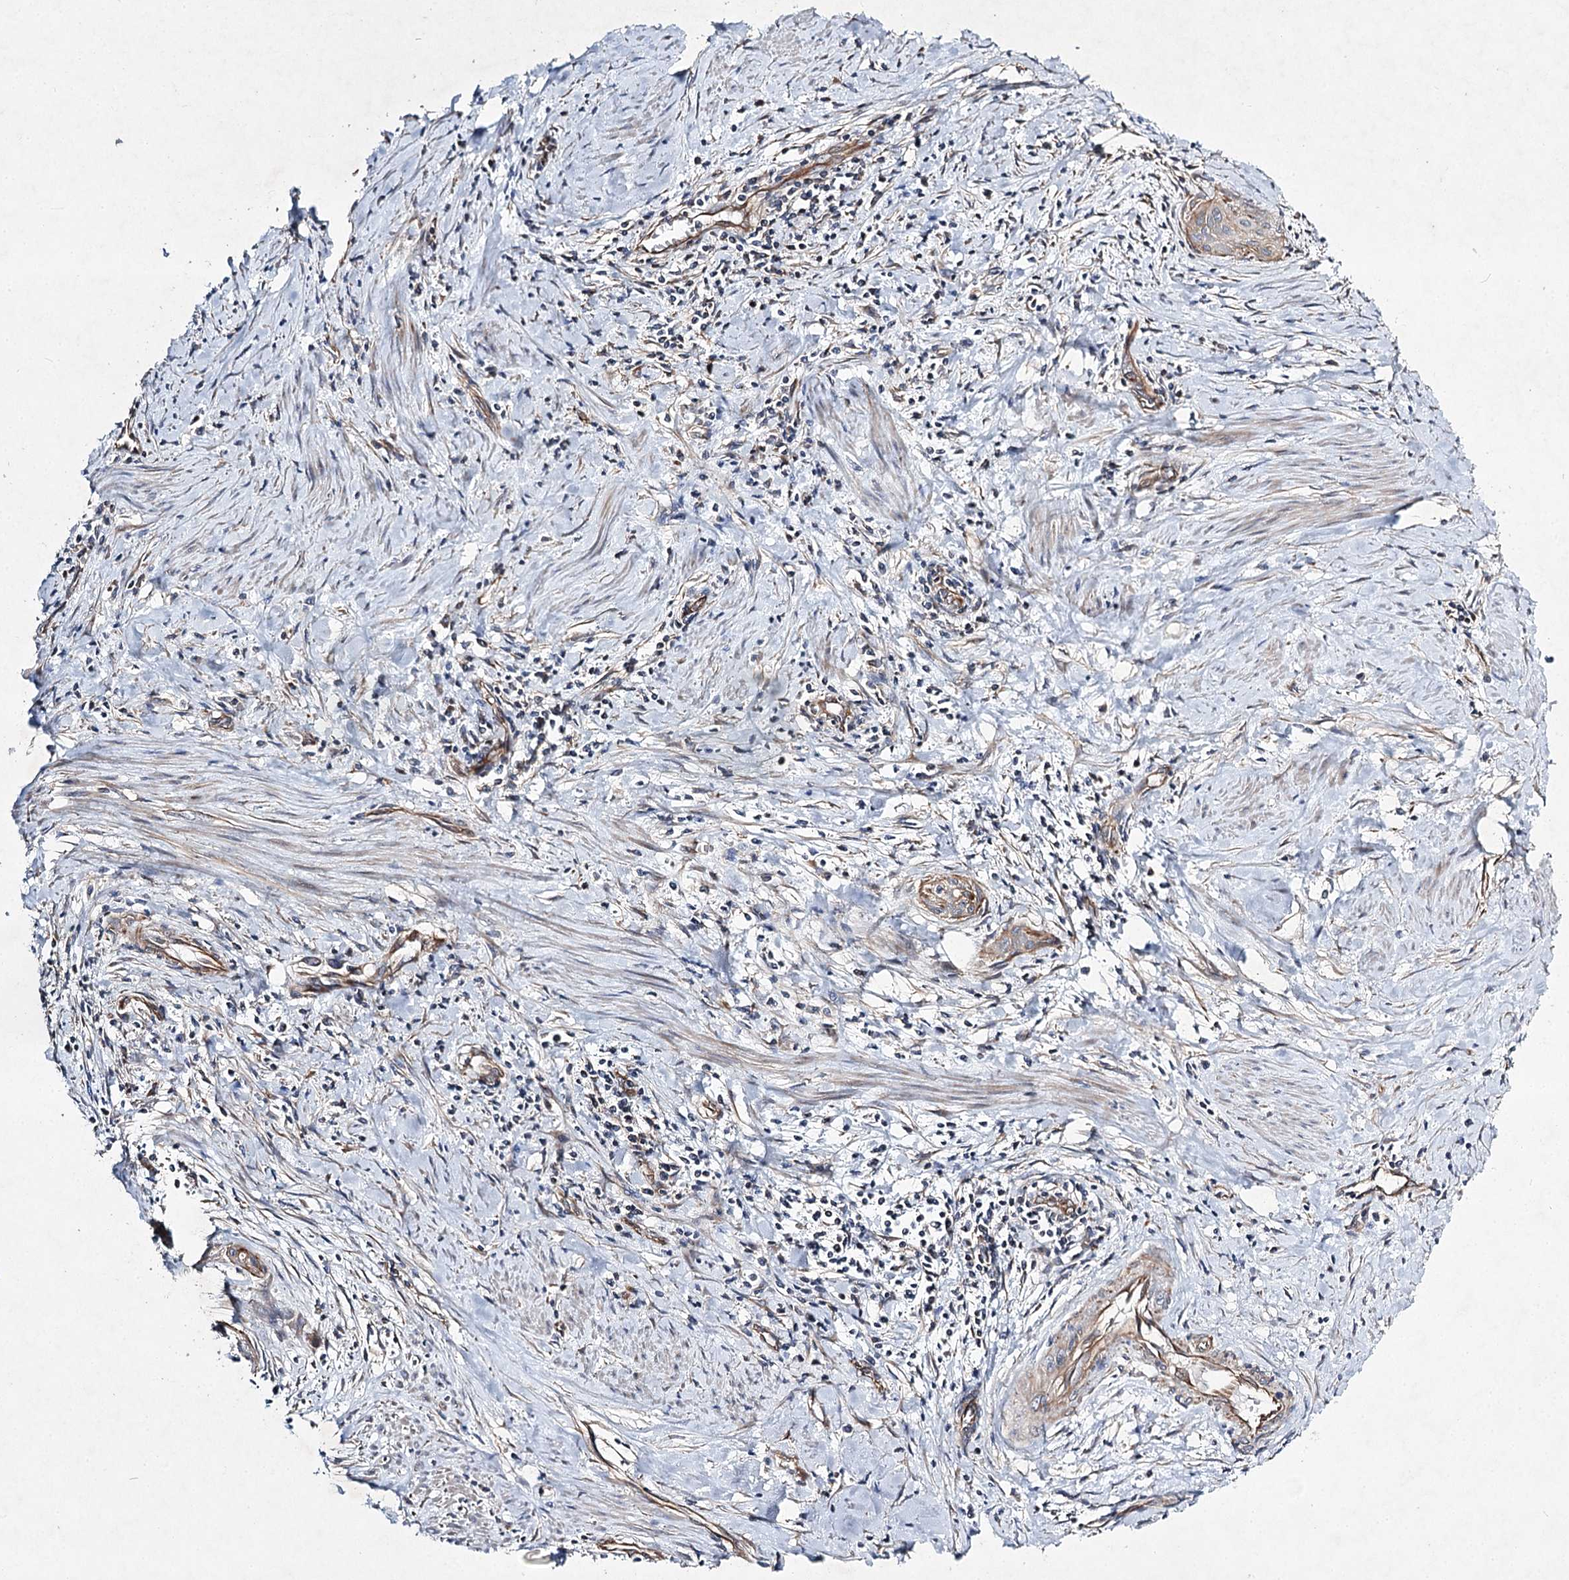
{"staining": {"intensity": "moderate", "quantity": "<25%", "location": "cytoplasmic/membranous"}, "tissue": "cervical cancer", "cell_type": "Tumor cells", "image_type": "cancer", "snomed": [{"axis": "morphology", "description": "Squamous cell carcinoma, NOS"}, {"axis": "topography", "description": "Cervix"}], "caption": "Immunohistochemical staining of human cervical cancer exhibits low levels of moderate cytoplasmic/membranous staining in about <25% of tumor cells.", "gene": "KIAA0825", "patient": {"sex": "female", "age": 55}}